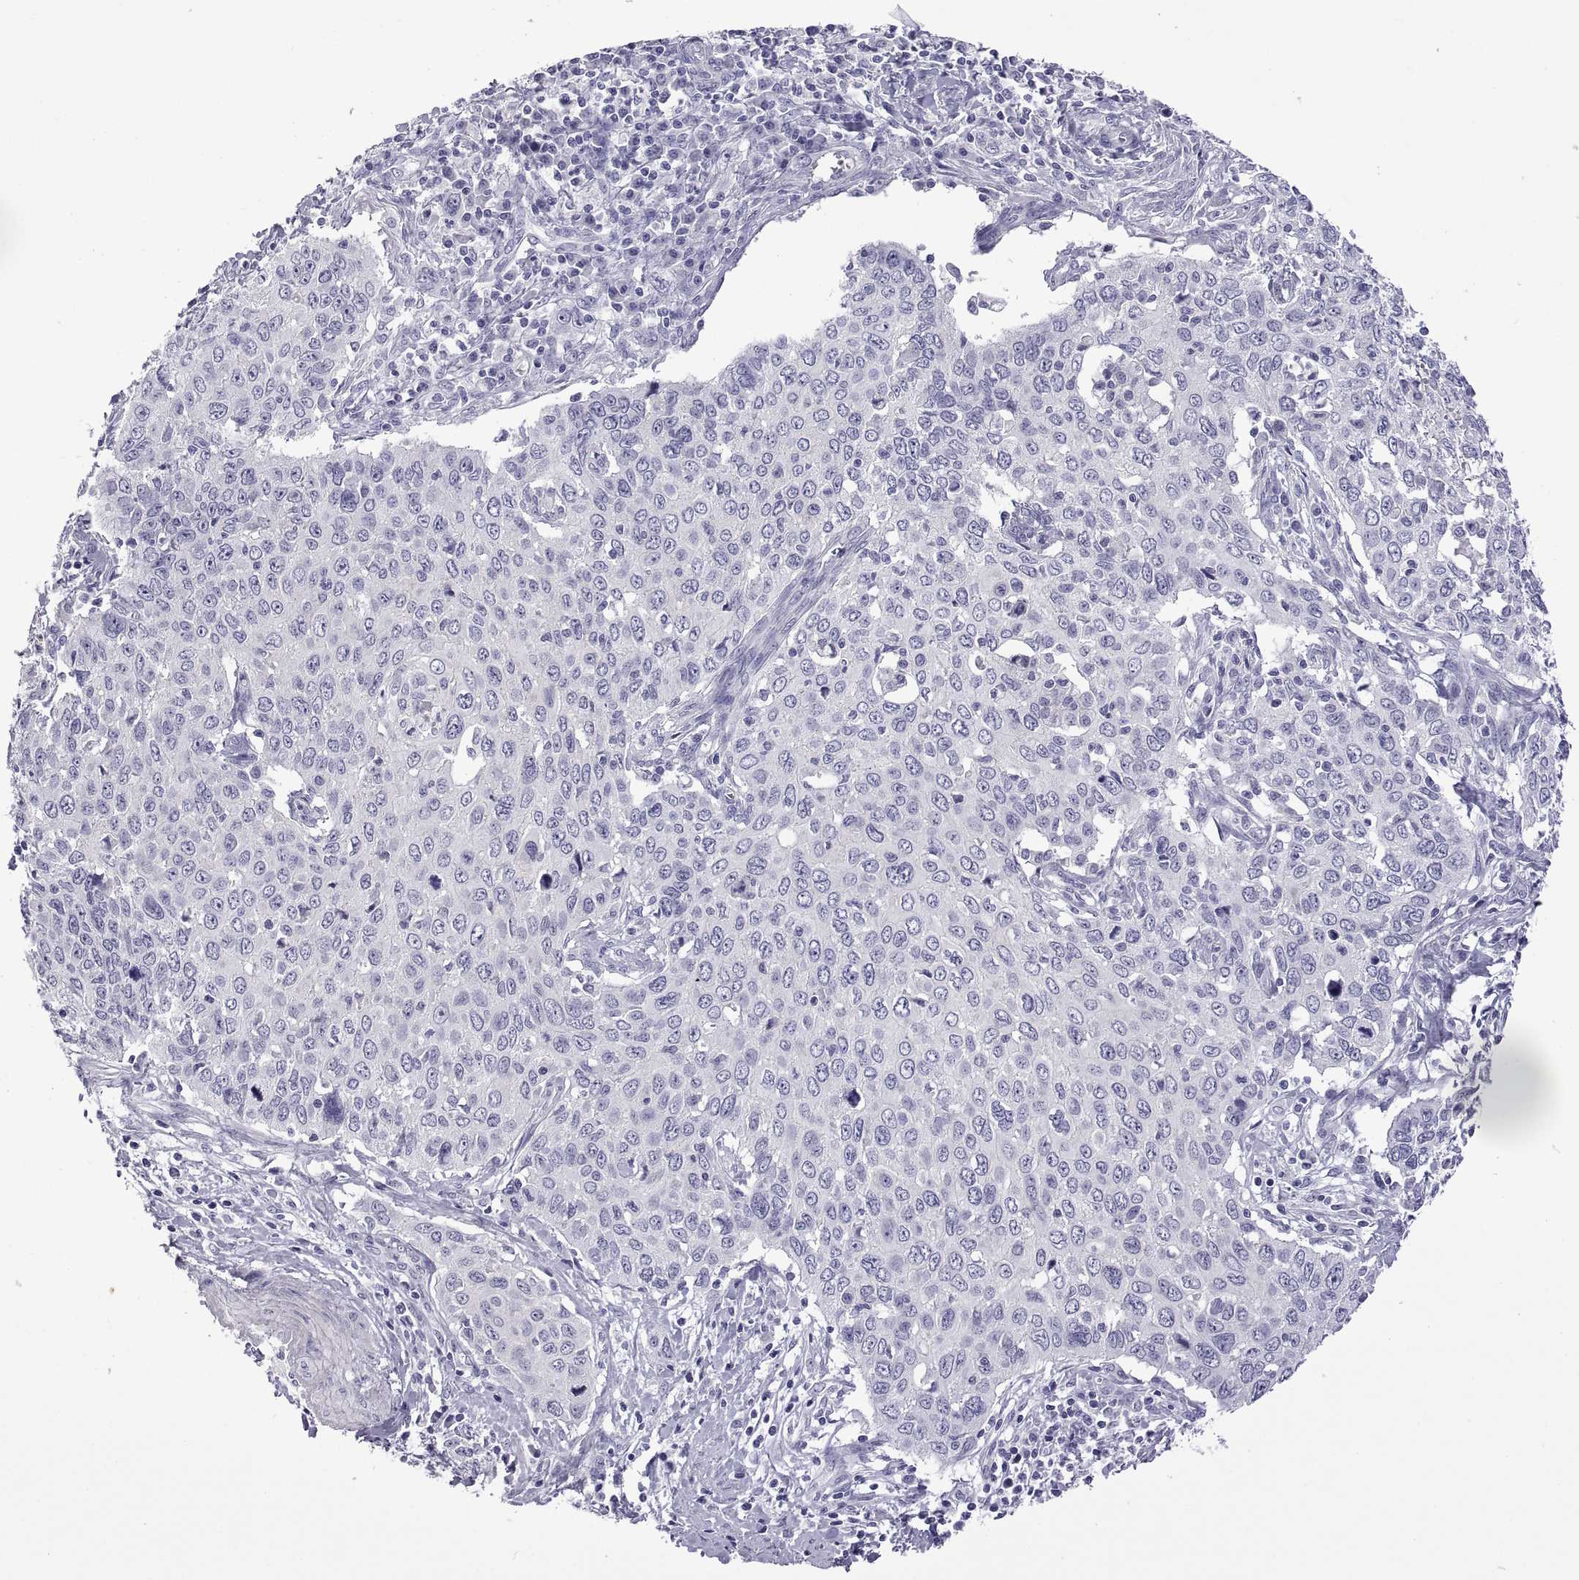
{"staining": {"intensity": "negative", "quantity": "none", "location": "none"}, "tissue": "cervical cancer", "cell_type": "Tumor cells", "image_type": "cancer", "snomed": [{"axis": "morphology", "description": "Squamous cell carcinoma, NOS"}, {"axis": "topography", "description": "Cervix"}], "caption": "A histopathology image of cervical cancer (squamous cell carcinoma) stained for a protein shows no brown staining in tumor cells.", "gene": "VSX2", "patient": {"sex": "female", "age": 38}}